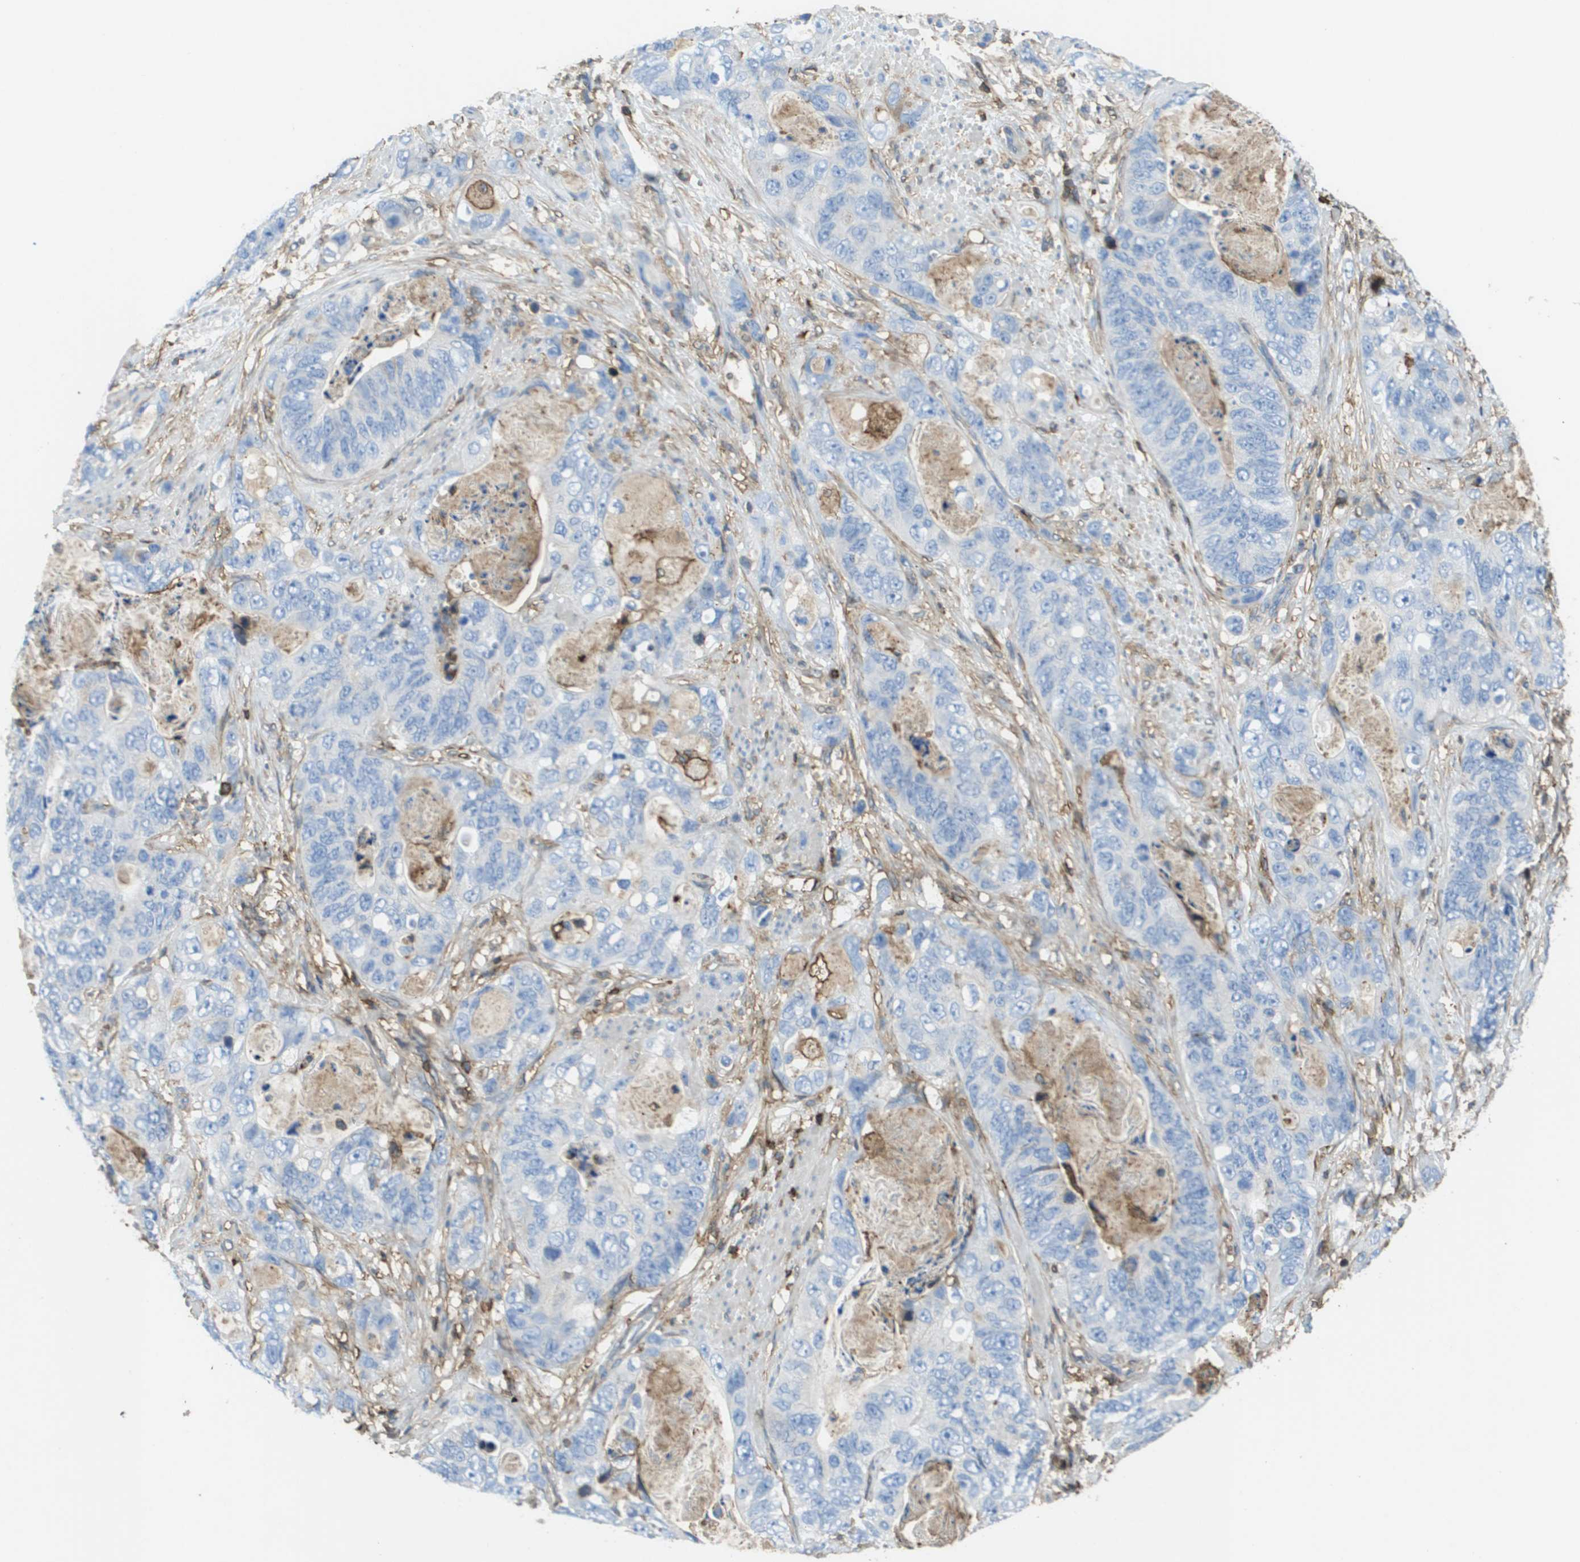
{"staining": {"intensity": "negative", "quantity": "none", "location": "none"}, "tissue": "stomach cancer", "cell_type": "Tumor cells", "image_type": "cancer", "snomed": [{"axis": "morphology", "description": "Adenocarcinoma, NOS"}, {"axis": "topography", "description": "Stomach"}], "caption": "This photomicrograph is of stomach adenocarcinoma stained with immunohistochemistry to label a protein in brown with the nuclei are counter-stained blue. There is no staining in tumor cells.", "gene": "PASK", "patient": {"sex": "female", "age": 89}}